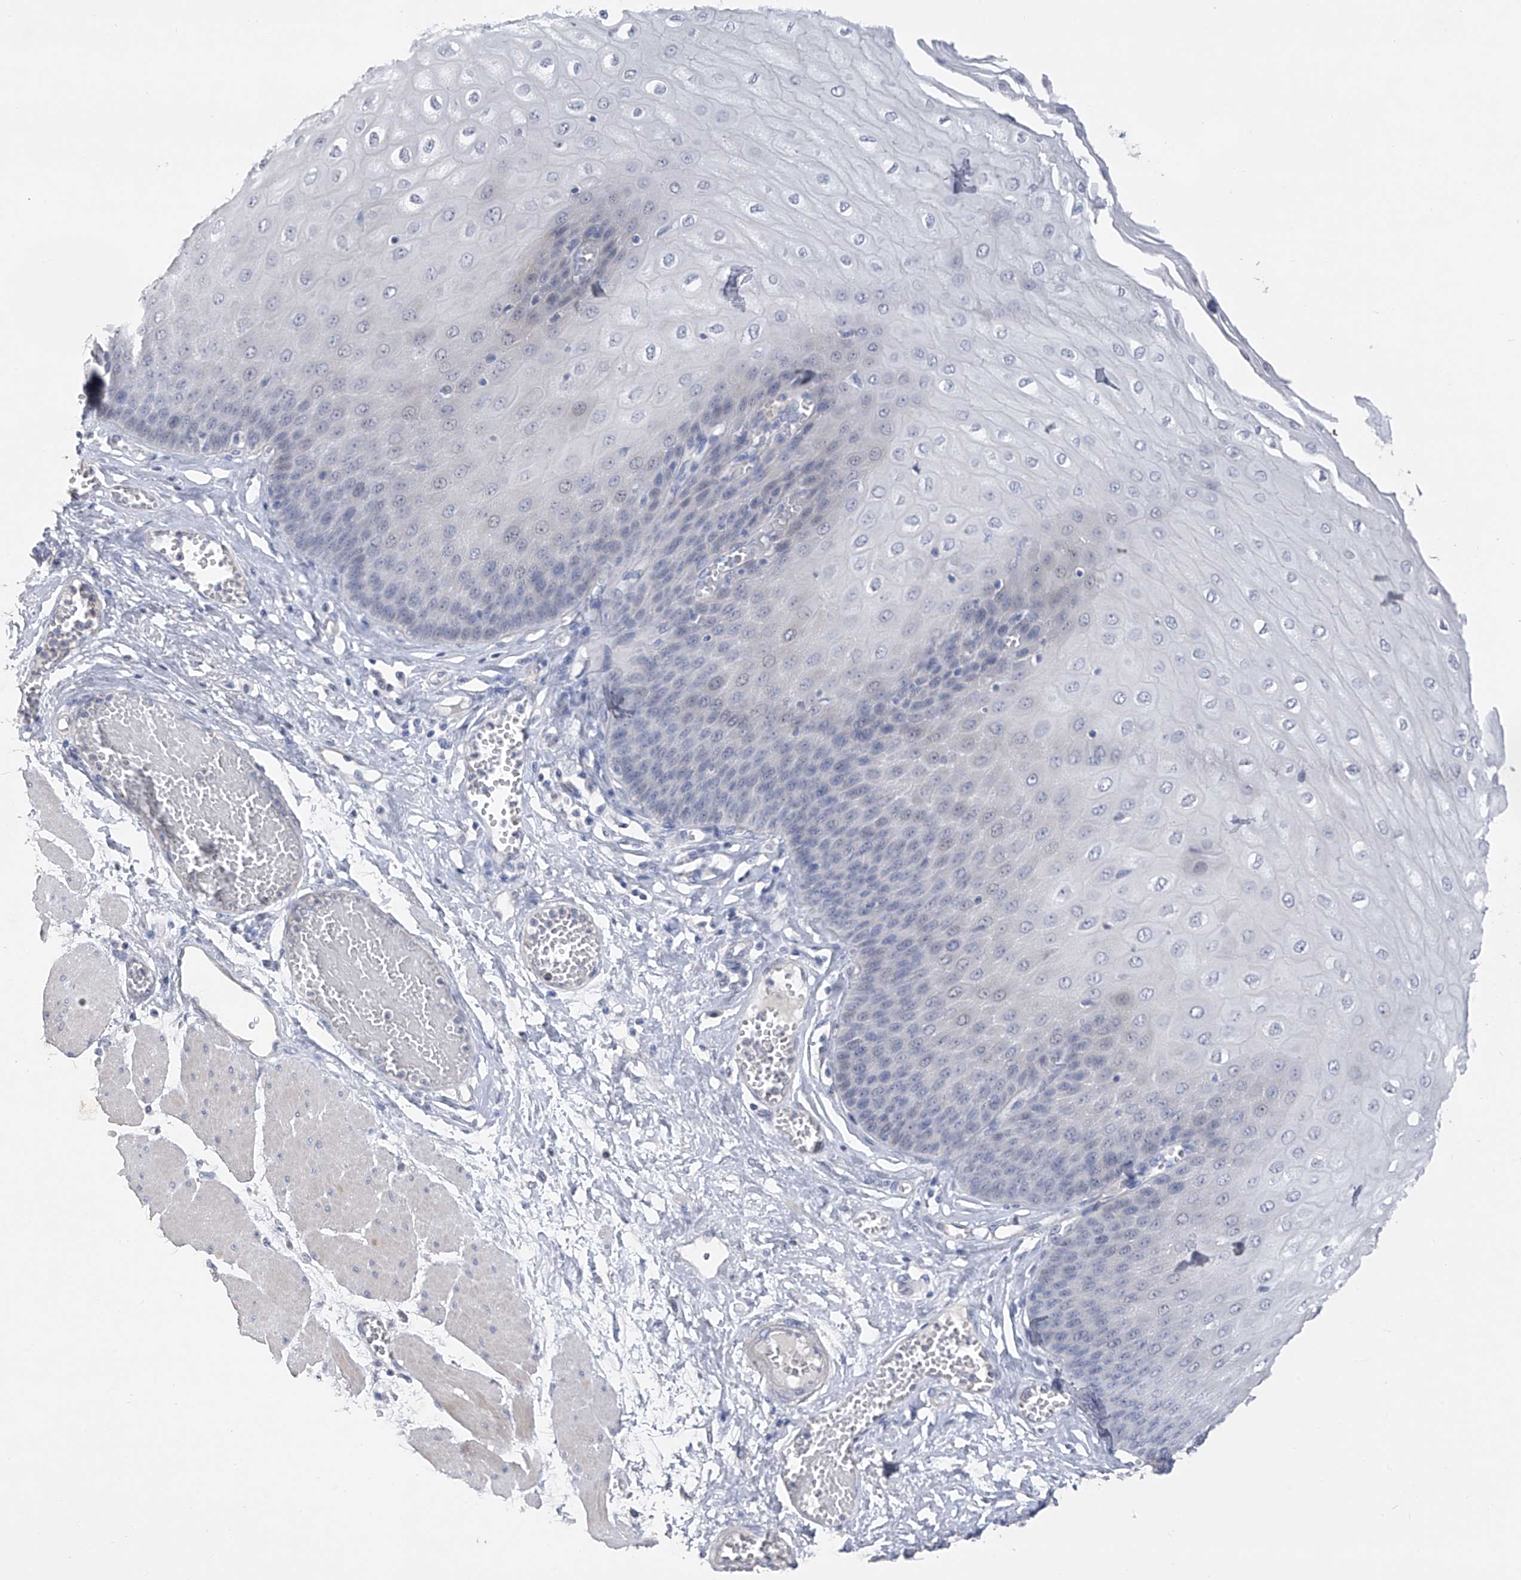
{"staining": {"intensity": "negative", "quantity": "none", "location": "none"}, "tissue": "esophagus", "cell_type": "Squamous epithelial cells", "image_type": "normal", "snomed": [{"axis": "morphology", "description": "Normal tissue, NOS"}, {"axis": "topography", "description": "Esophagus"}], "caption": "Squamous epithelial cells show no significant protein positivity in unremarkable esophagus. (DAB (3,3'-diaminobenzidine) IHC, high magnification).", "gene": "ADRA1A", "patient": {"sex": "male", "age": 60}}